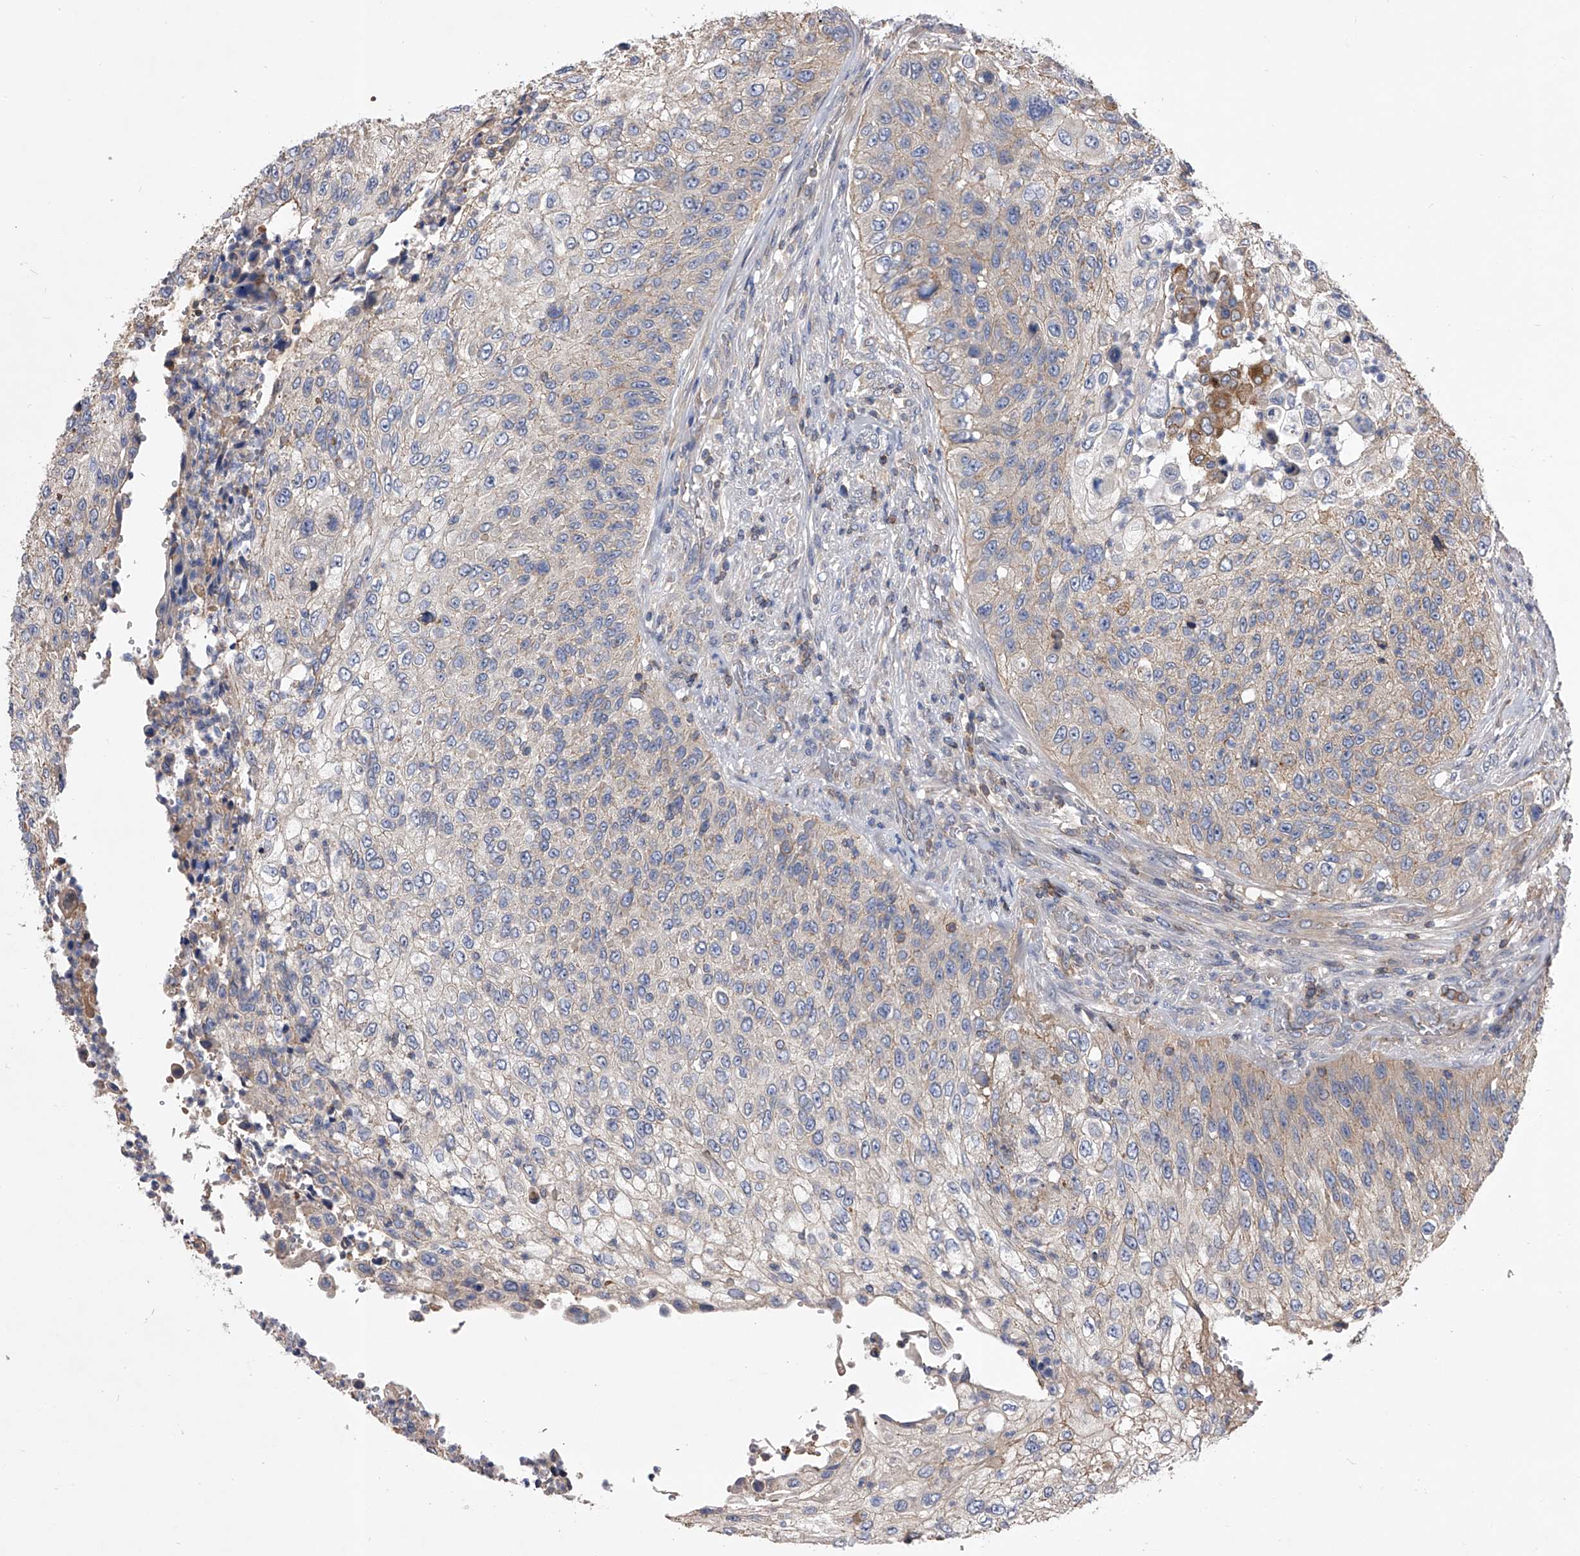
{"staining": {"intensity": "weak", "quantity": "<25%", "location": "cytoplasmic/membranous"}, "tissue": "urothelial cancer", "cell_type": "Tumor cells", "image_type": "cancer", "snomed": [{"axis": "morphology", "description": "Urothelial carcinoma, High grade"}, {"axis": "topography", "description": "Urinary bladder"}], "caption": "Histopathology image shows no protein staining in tumor cells of high-grade urothelial carcinoma tissue.", "gene": "CUL7", "patient": {"sex": "female", "age": 60}}